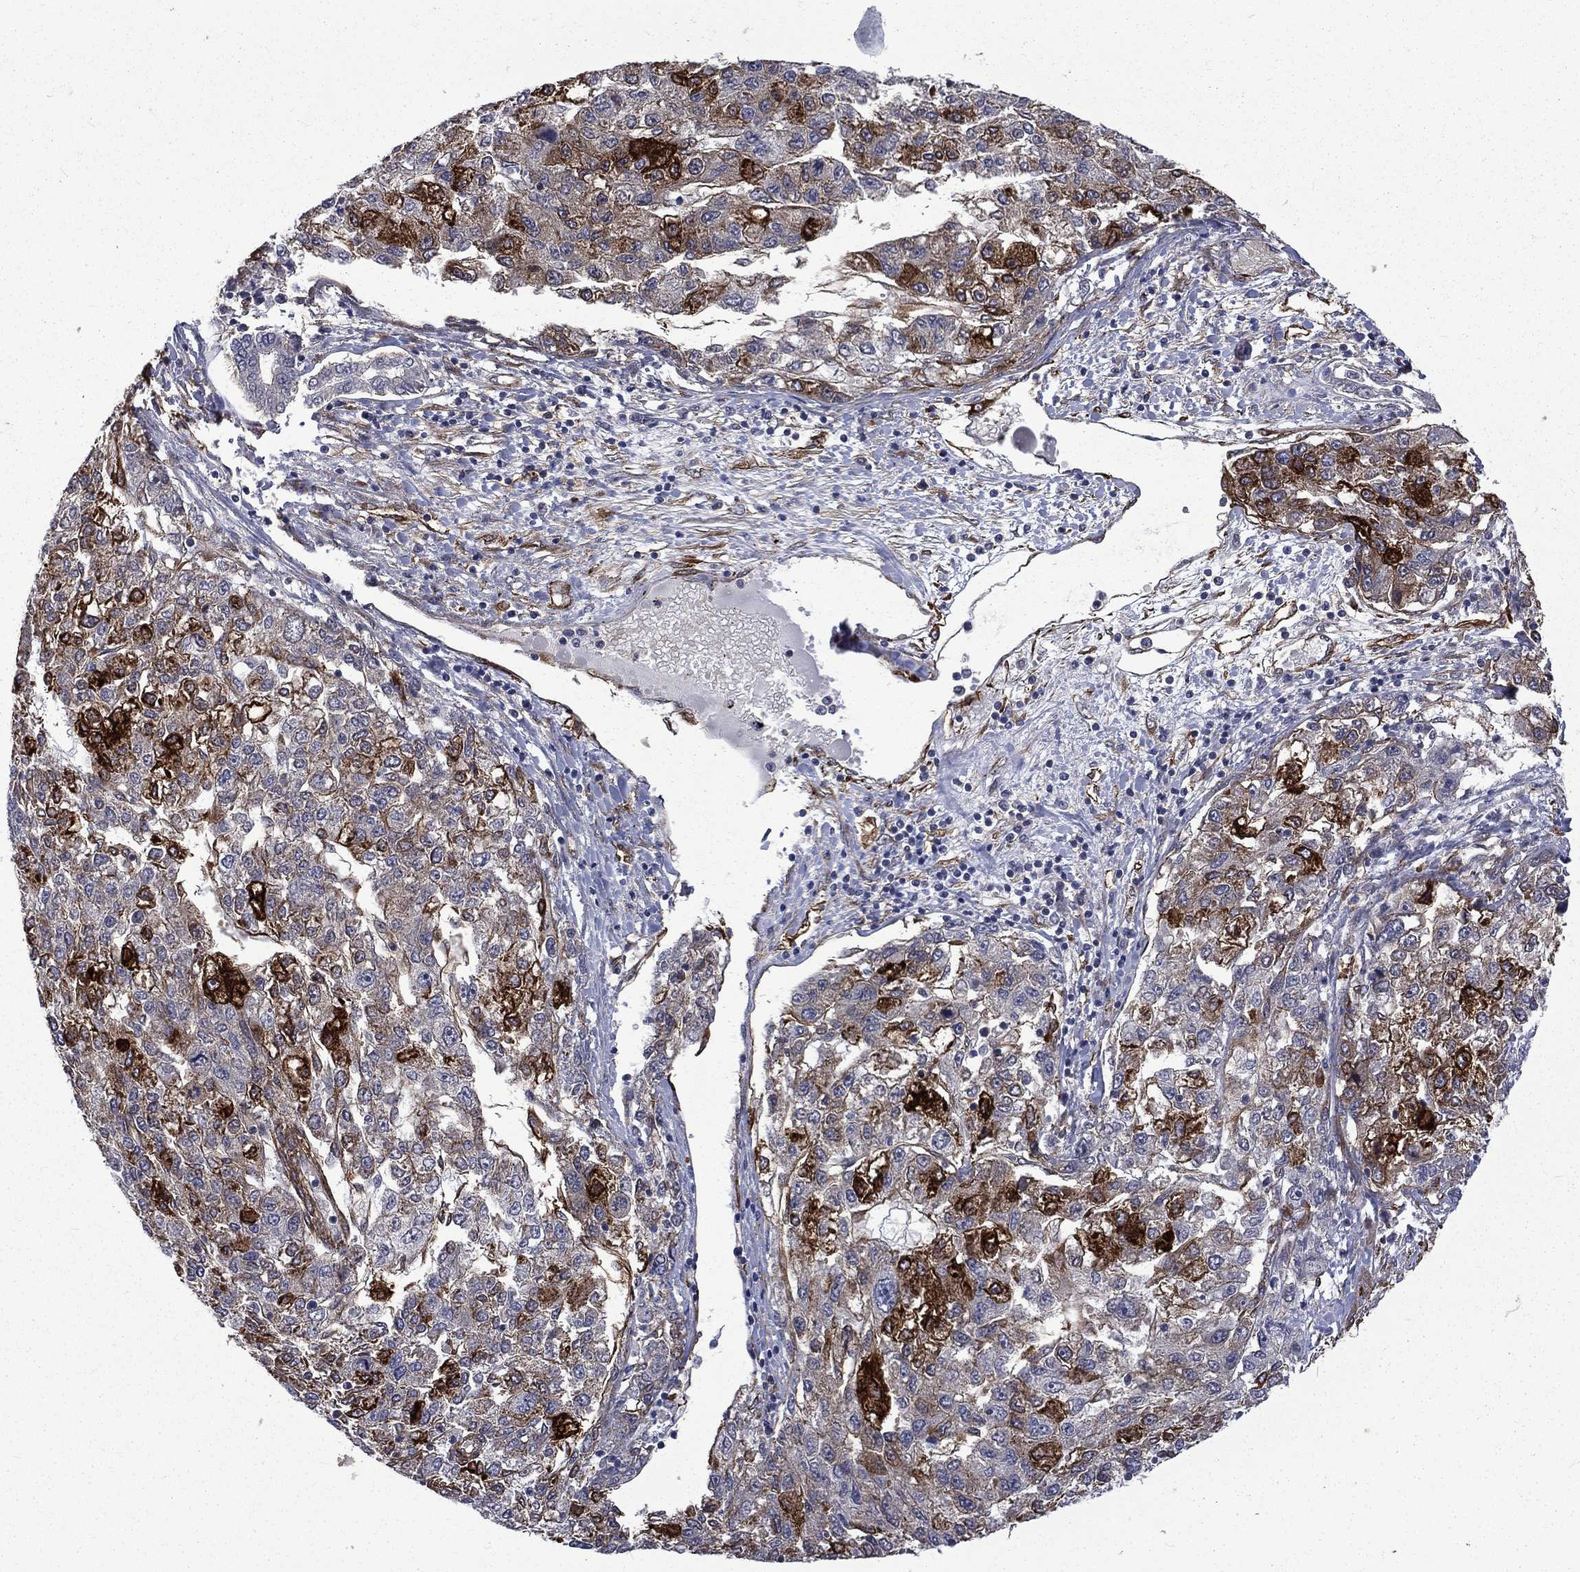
{"staining": {"intensity": "strong", "quantity": "25%-75%", "location": "cytoplasmic/membranous"}, "tissue": "liver cancer", "cell_type": "Tumor cells", "image_type": "cancer", "snomed": [{"axis": "morphology", "description": "Carcinoma, Hepatocellular, NOS"}, {"axis": "topography", "description": "Liver"}], "caption": "Immunohistochemistry (IHC) (DAB (3,3'-diaminobenzidine)) staining of liver hepatocellular carcinoma exhibits strong cytoplasmic/membranous protein staining in about 25%-75% of tumor cells.", "gene": "PPFIBP1", "patient": {"sex": "male", "age": 56}}